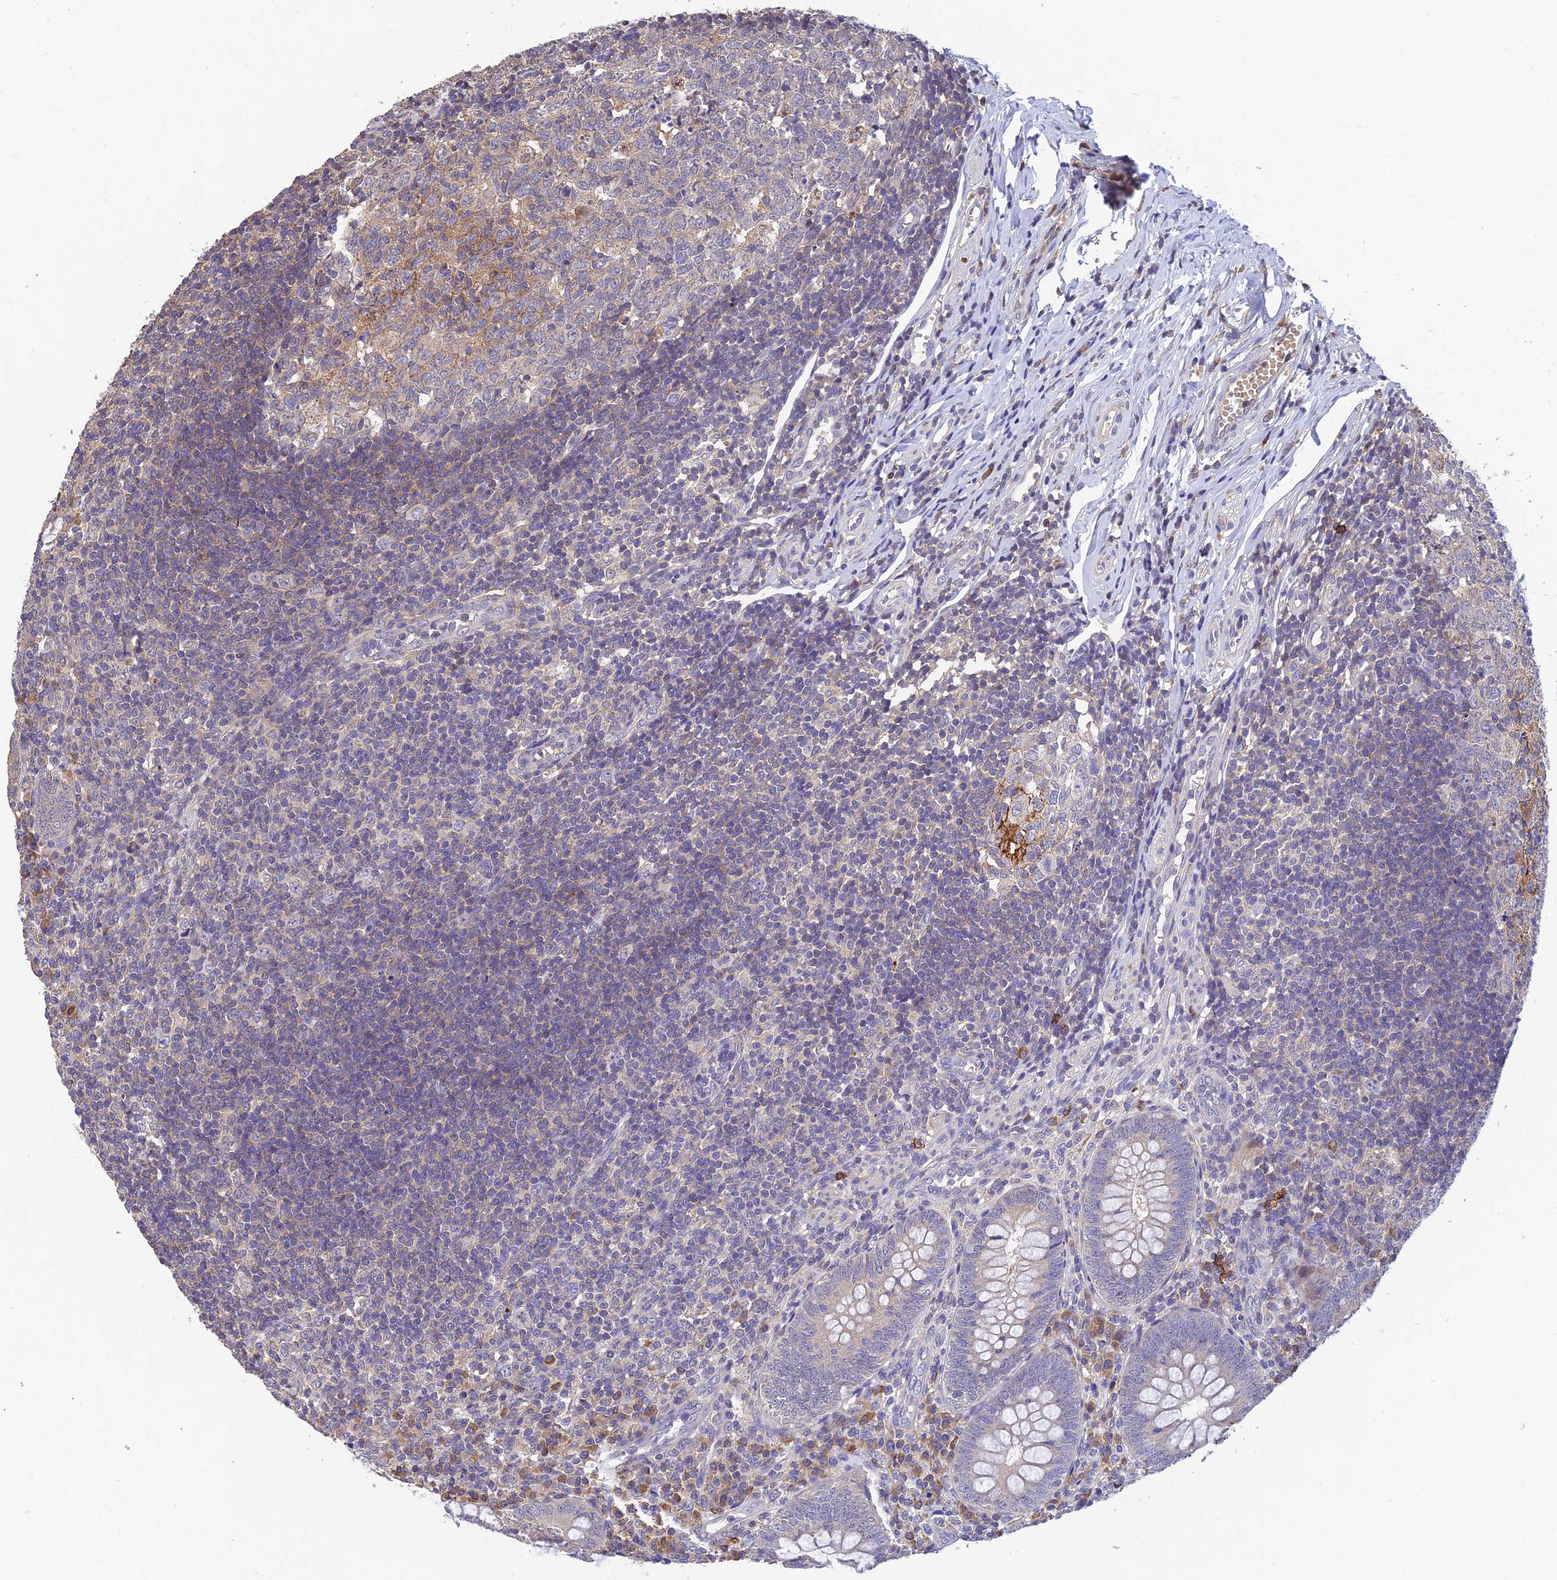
{"staining": {"intensity": "negative", "quantity": "none", "location": "none"}, "tissue": "appendix", "cell_type": "Glandular cells", "image_type": "normal", "snomed": [{"axis": "morphology", "description": "Normal tissue, NOS"}, {"axis": "topography", "description": "Appendix"}], "caption": "IHC of benign human appendix demonstrates no expression in glandular cells.", "gene": "DENND5B", "patient": {"sex": "male", "age": 14}}